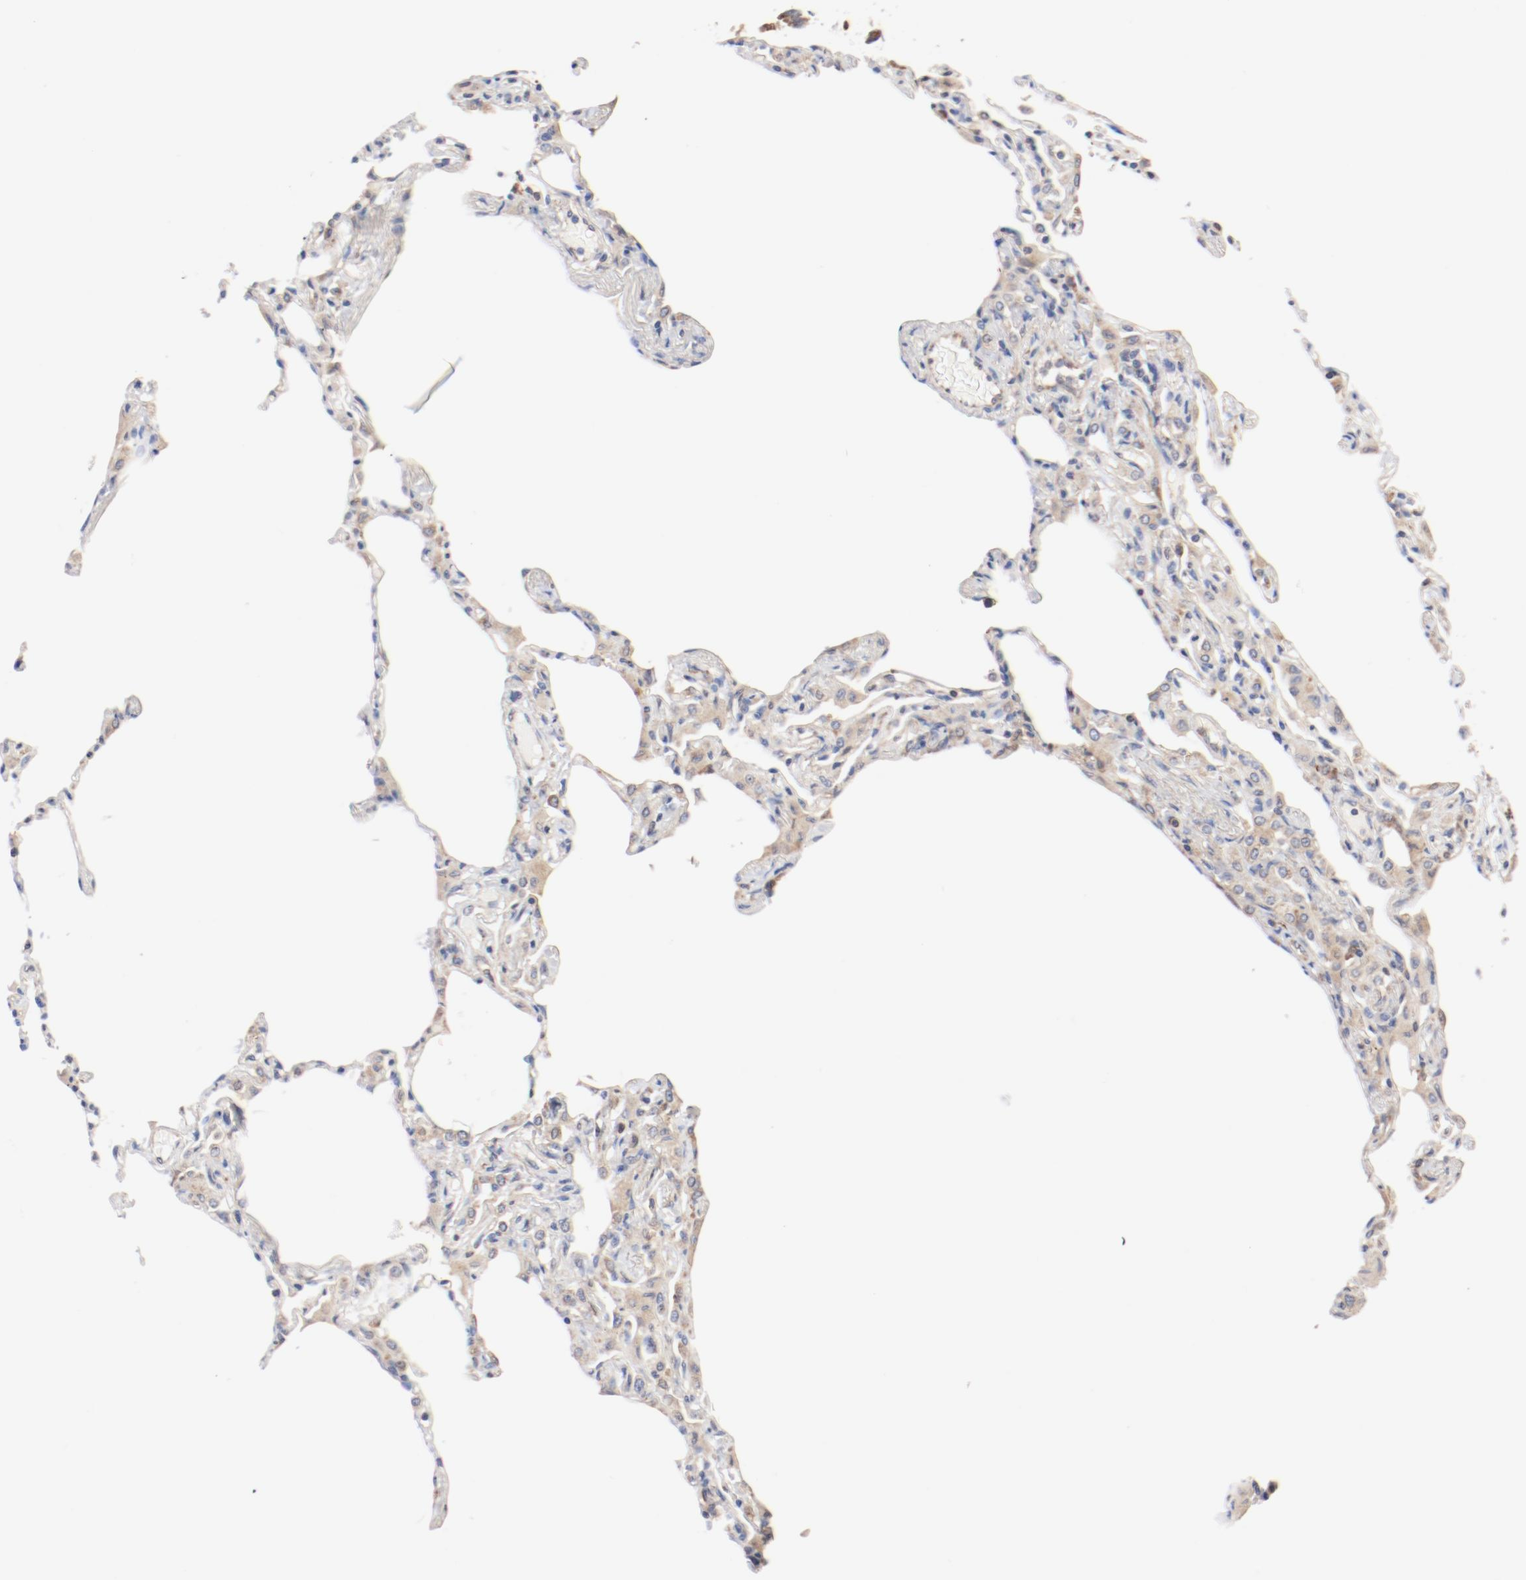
{"staining": {"intensity": "weak", "quantity": "25%-75%", "location": "cytoplasmic/membranous"}, "tissue": "lung", "cell_type": "Alveolar cells", "image_type": "normal", "snomed": [{"axis": "morphology", "description": "Normal tissue, NOS"}, {"axis": "topography", "description": "Lung"}], "caption": "Lung was stained to show a protein in brown. There is low levels of weak cytoplasmic/membranous positivity in approximately 25%-75% of alveolar cells. The staining is performed using DAB (3,3'-diaminobenzidine) brown chromogen to label protein expression. The nuclei are counter-stained blue using hematoxylin.", "gene": "PDPK1", "patient": {"sex": "female", "age": 49}}